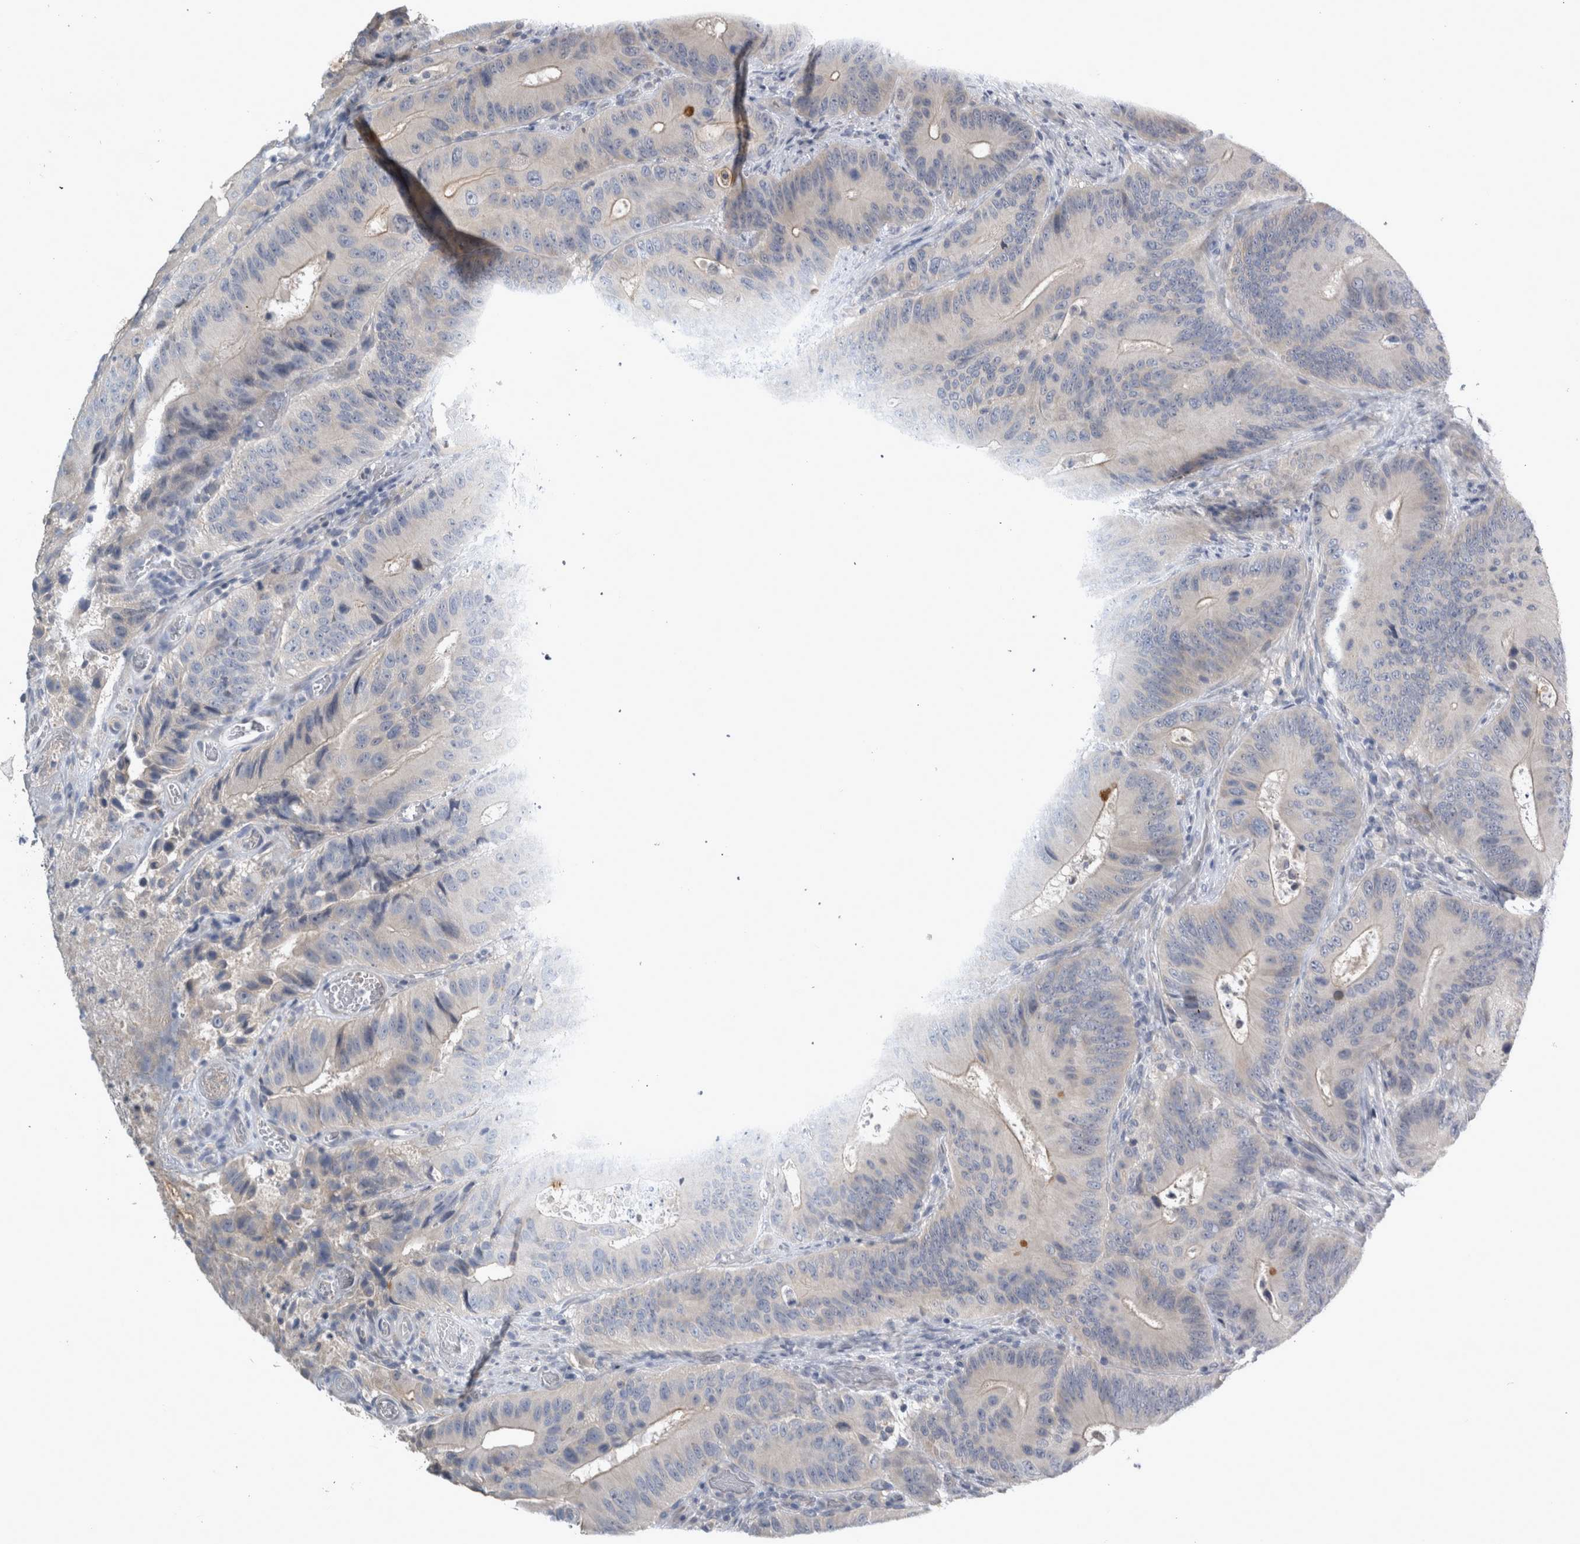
{"staining": {"intensity": "negative", "quantity": "none", "location": "none"}, "tissue": "colorectal cancer", "cell_type": "Tumor cells", "image_type": "cancer", "snomed": [{"axis": "morphology", "description": "Adenocarcinoma, NOS"}, {"axis": "topography", "description": "Colon"}], "caption": "High magnification brightfield microscopy of colorectal adenocarcinoma stained with DAB (3,3'-diaminobenzidine) (brown) and counterstained with hematoxylin (blue): tumor cells show no significant expression.", "gene": "SLC22A11", "patient": {"sex": "male", "age": 83}}